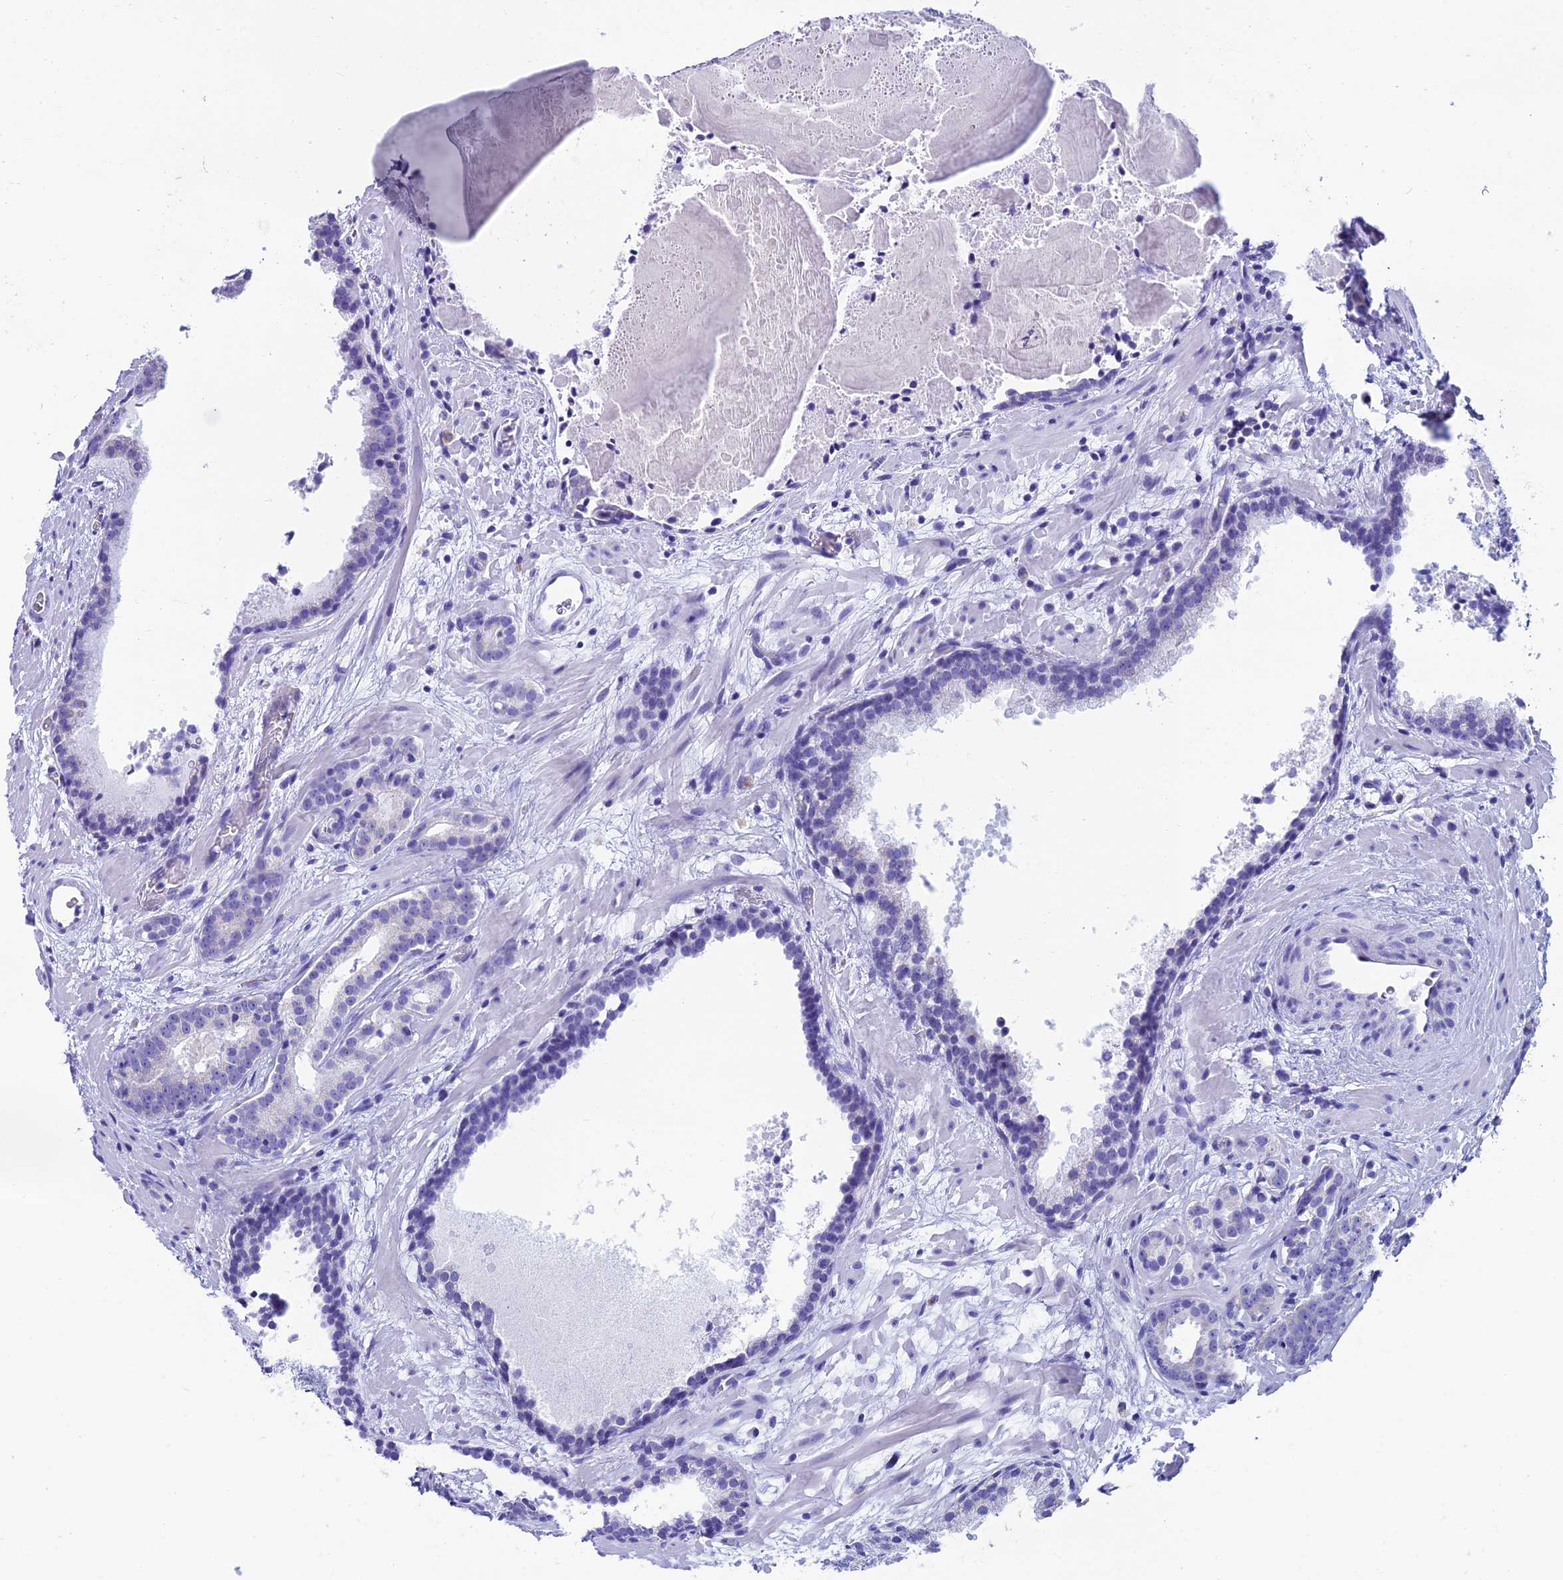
{"staining": {"intensity": "negative", "quantity": "none", "location": "none"}, "tissue": "prostate cancer", "cell_type": "Tumor cells", "image_type": "cancer", "snomed": [{"axis": "morphology", "description": "Adenocarcinoma, High grade"}, {"axis": "topography", "description": "Prostate"}], "caption": "Prostate cancer (high-grade adenocarcinoma) was stained to show a protein in brown. There is no significant staining in tumor cells. (DAB (3,3'-diaminobenzidine) IHC visualized using brightfield microscopy, high magnification).", "gene": "REEP4", "patient": {"sex": "male", "age": 57}}